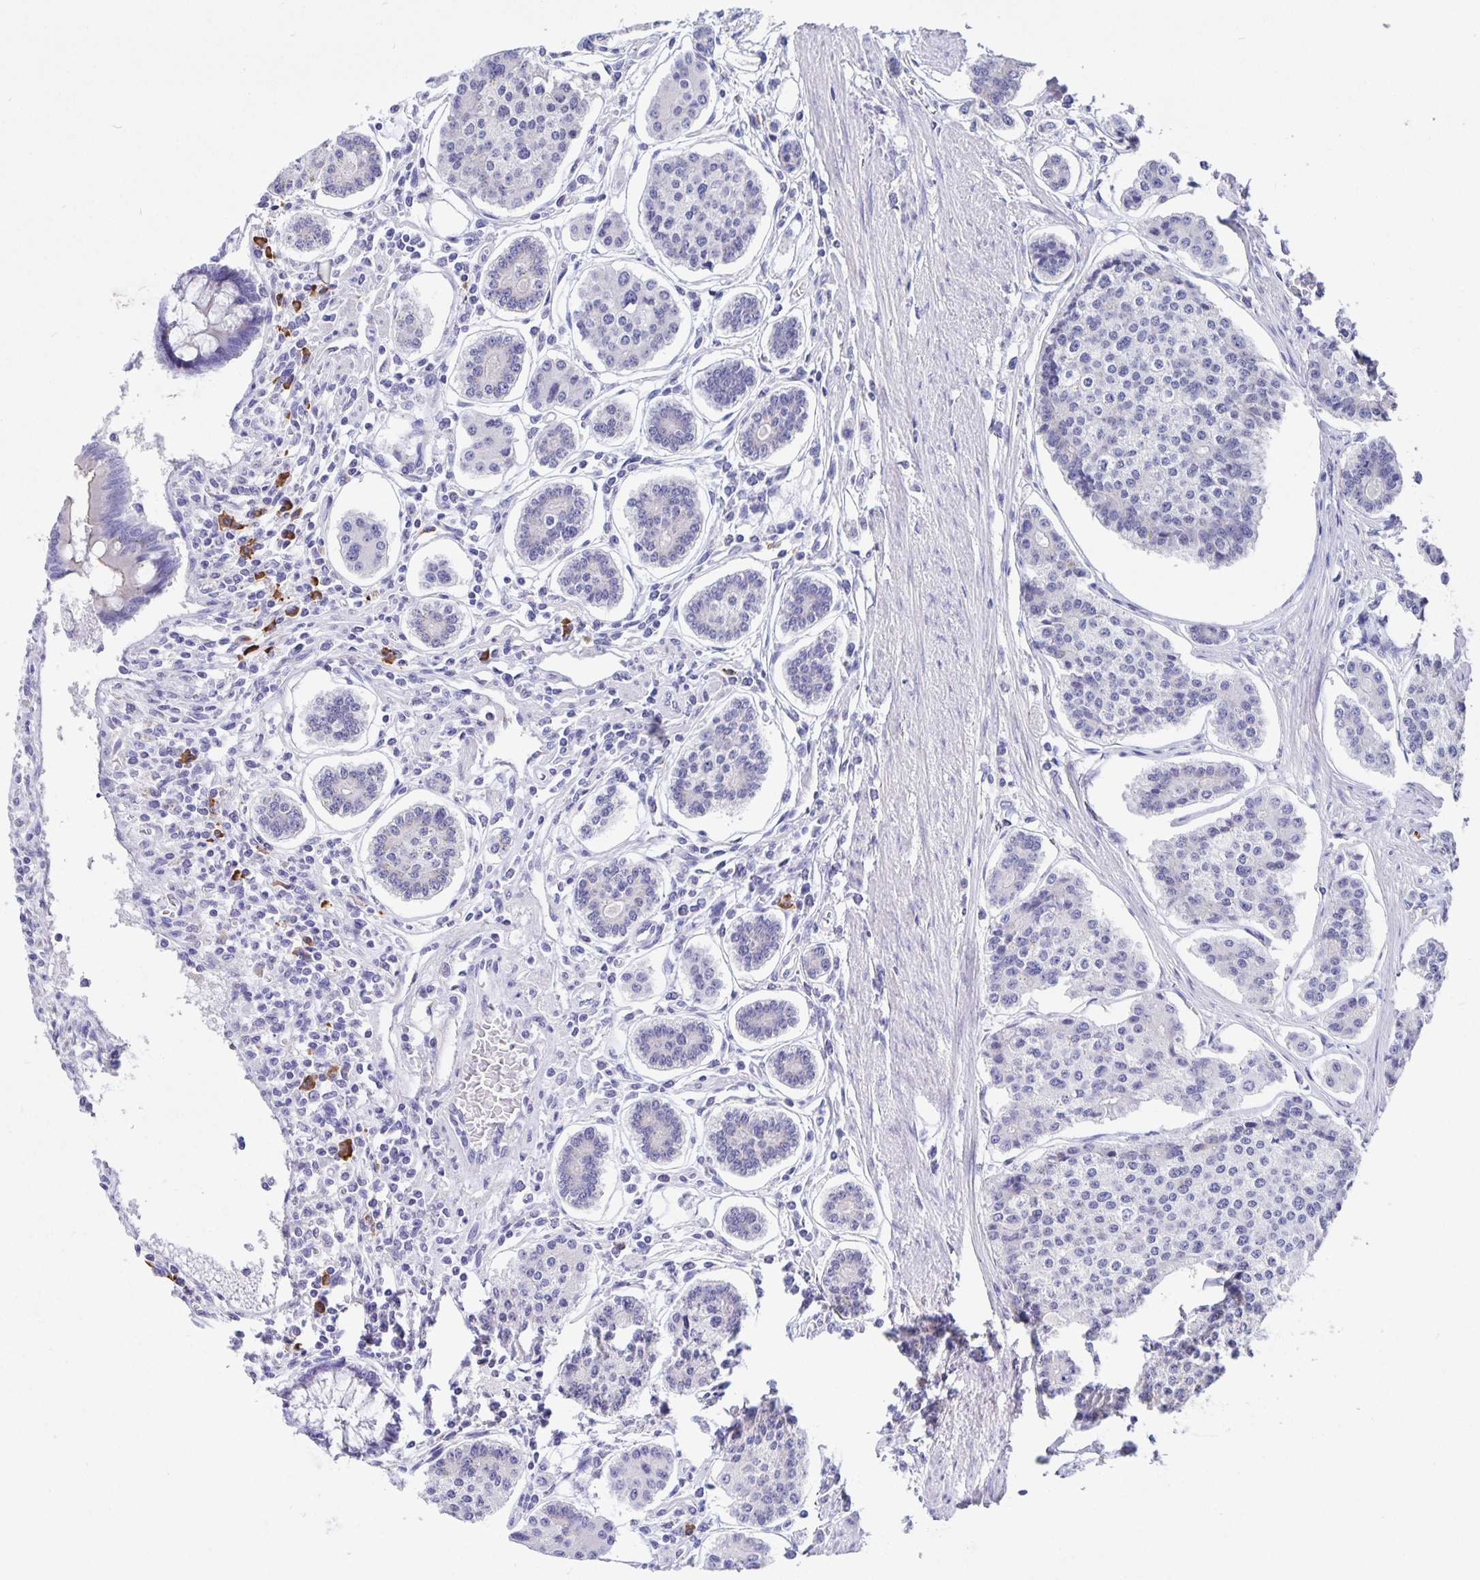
{"staining": {"intensity": "negative", "quantity": "none", "location": "none"}, "tissue": "carcinoid", "cell_type": "Tumor cells", "image_type": "cancer", "snomed": [{"axis": "morphology", "description": "Carcinoid, malignant, NOS"}, {"axis": "topography", "description": "Small intestine"}], "caption": "Tumor cells show no significant staining in carcinoid.", "gene": "ERMN", "patient": {"sex": "female", "age": 65}}